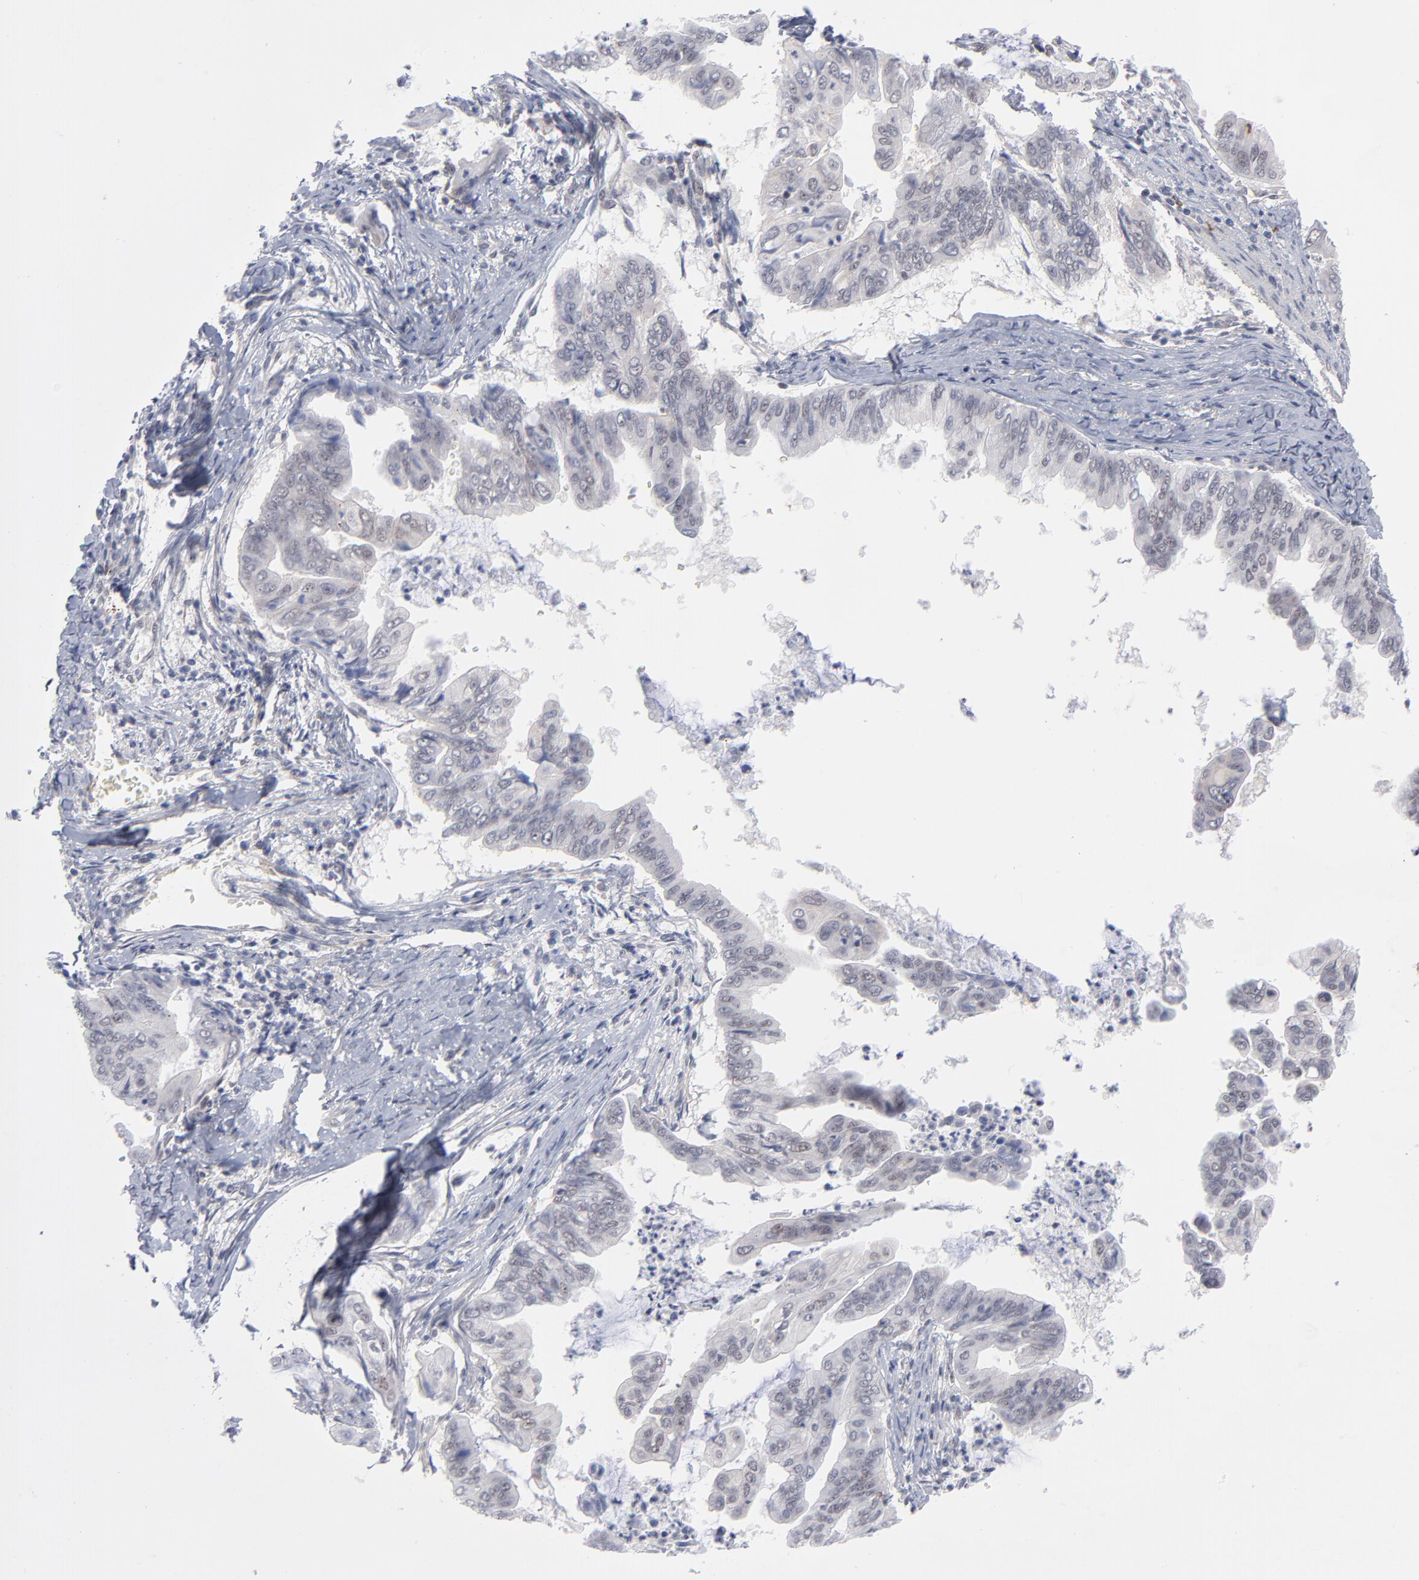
{"staining": {"intensity": "moderate", "quantity": "25%-75%", "location": "cytoplasmic/membranous,nuclear"}, "tissue": "stomach cancer", "cell_type": "Tumor cells", "image_type": "cancer", "snomed": [{"axis": "morphology", "description": "Adenocarcinoma, NOS"}, {"axis": "topography", "description": "Stomach, upper"}], "caption": "DAB (3,3'-diaminobenzidine) immunohistochemical staining of stomach cancer displays moderate cytoplasmic/membranous and nuclear protein expression in about 25%-75% of tumor cells. The protein of interest is shown in brown color, while the nuclei are stained blue.", "gene": "NBN", "patient": {"sex": "male", "age": 80}}